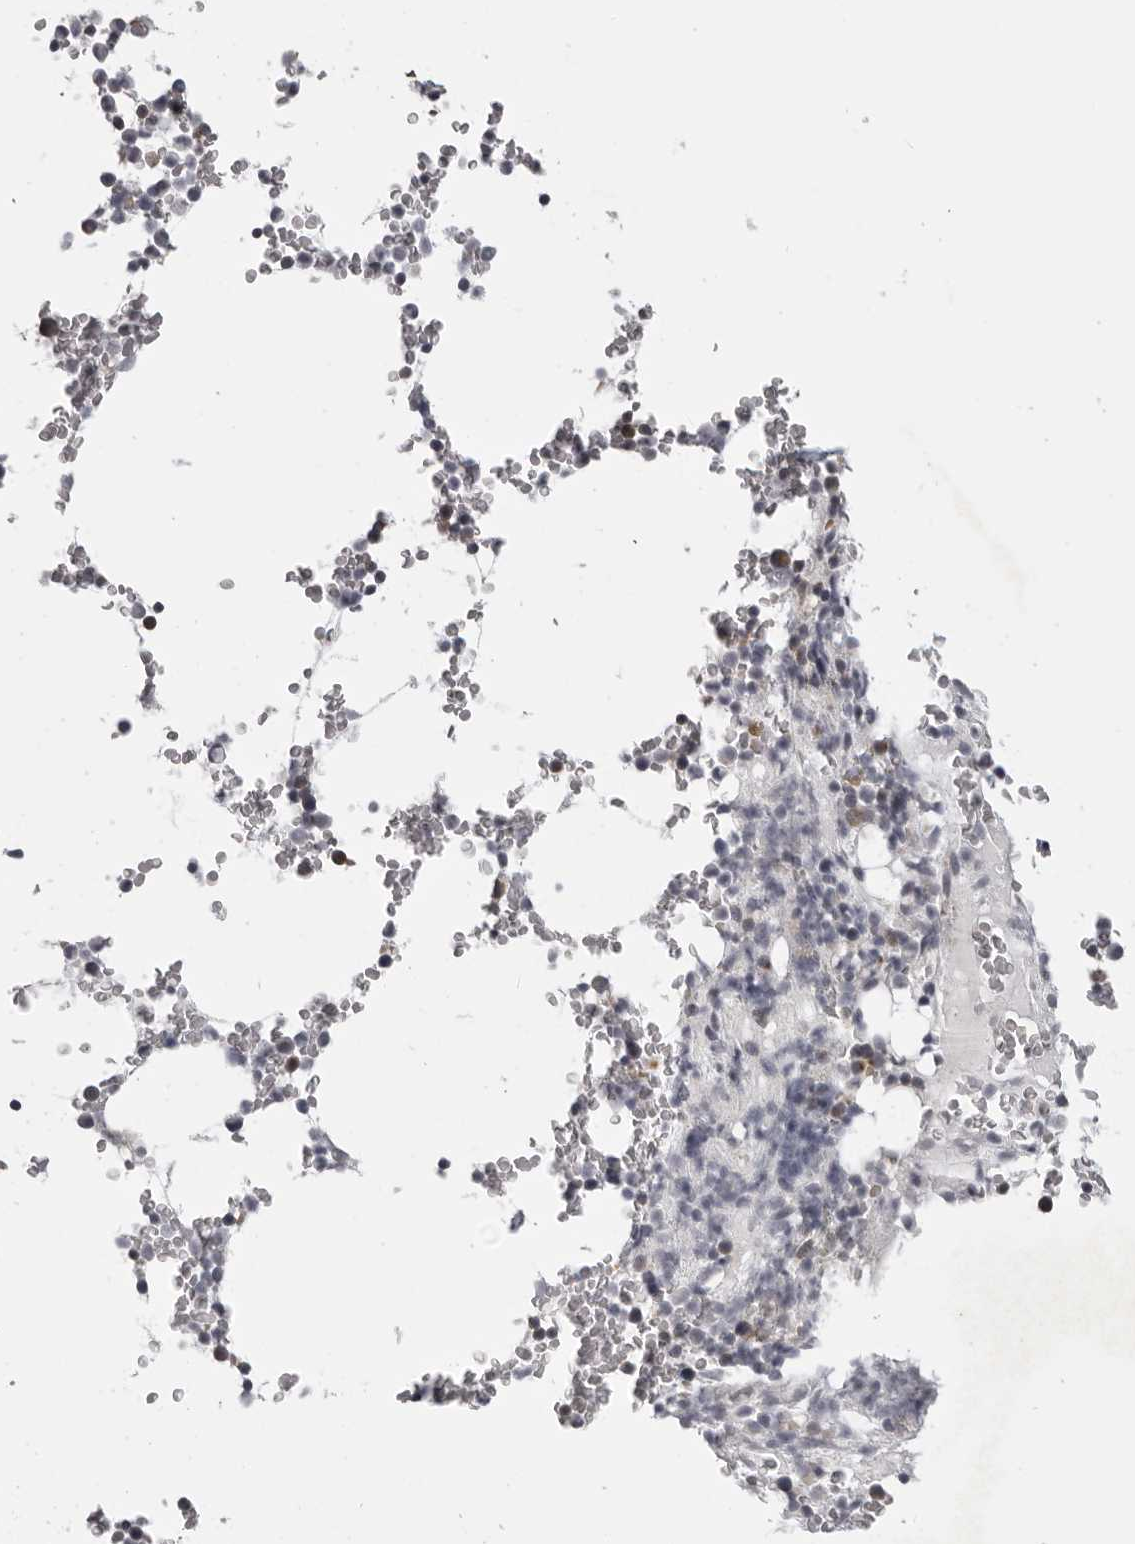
{"staining": {"intensity": "weak", "quantity": "<25%", "location": "cytoplasmic/membranous"}, "tissue": "bone marrow", "cell_type": "Hematopoietic cells", "image_type": "normal", "snomed": [{"axis": "morphology", "description": "Normal tissue, NOS"}, {"axis": "topography", "description": "Bone marrow"}], "caption": "An image of bone marrow stained for a protein reveals no brown staining in hematopoietic cells. (DAB (3,3'-diaminobenzidine) immunohistochemistry (IHC) visualized using brightfield microscopy, high magnification).", "gene": "EPHA10", "patient": {"sex": "male", "age": 58}}